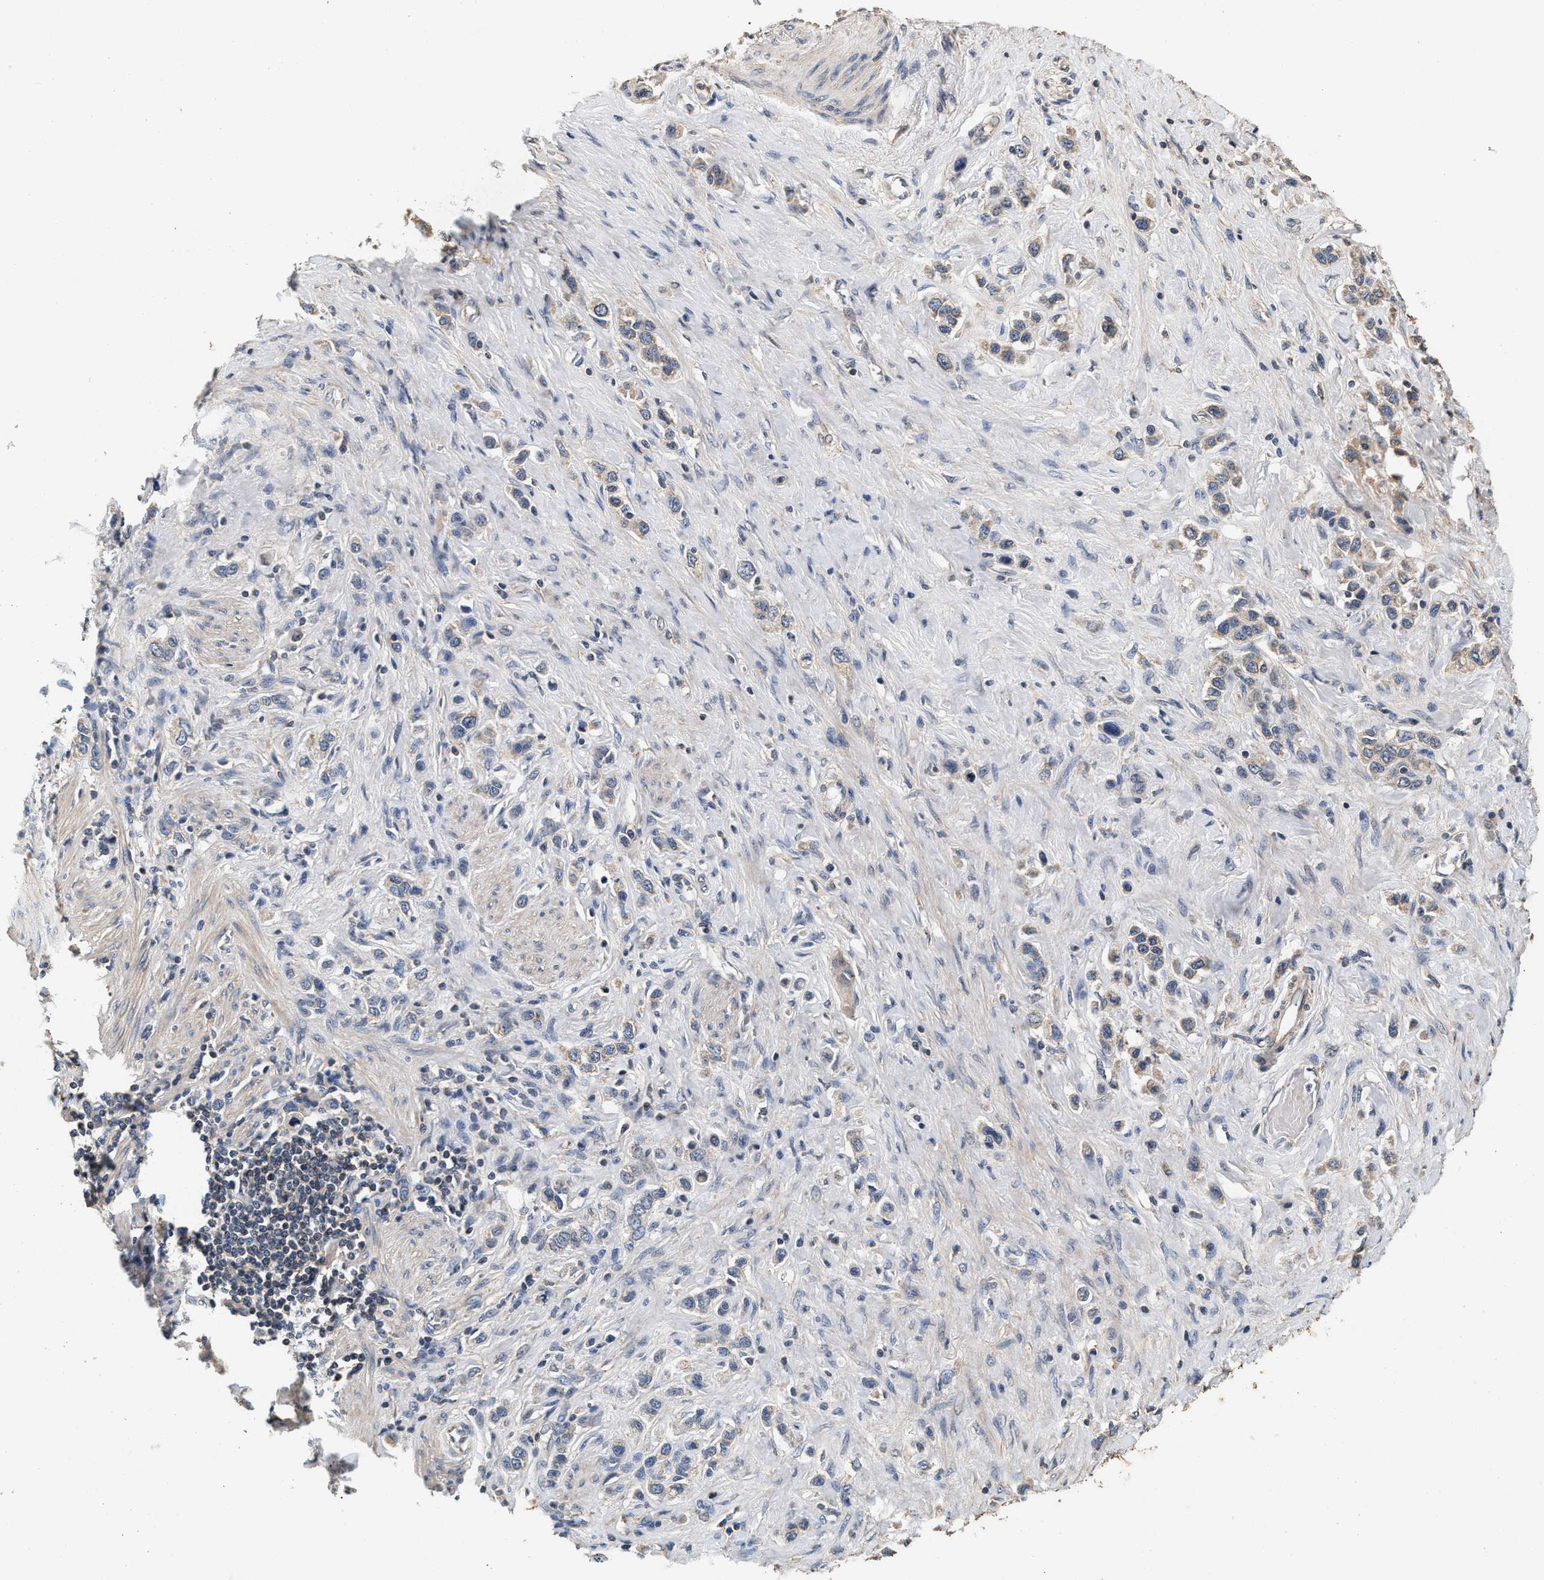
{"staining": {"intensity": "weak", "quantity": "<25%", "location": "cytoplasmic/membranous"}, "tissue": "stomach cancer", "cell_type": "Tumor cells", "image_type": "cancer", "snomed": [{"axis": "morphology", "description": "Adenocarcinoma, NOS"}, {"axis": "topography", "description": "Stomach"}], "caption": "Immunohistochemistry image of stomach cancer stained for a protein (brown), which exhibits no positivity in tumor cells.", "gene": "PTGR3", "patient": {"sex": "female", "age": 65}}